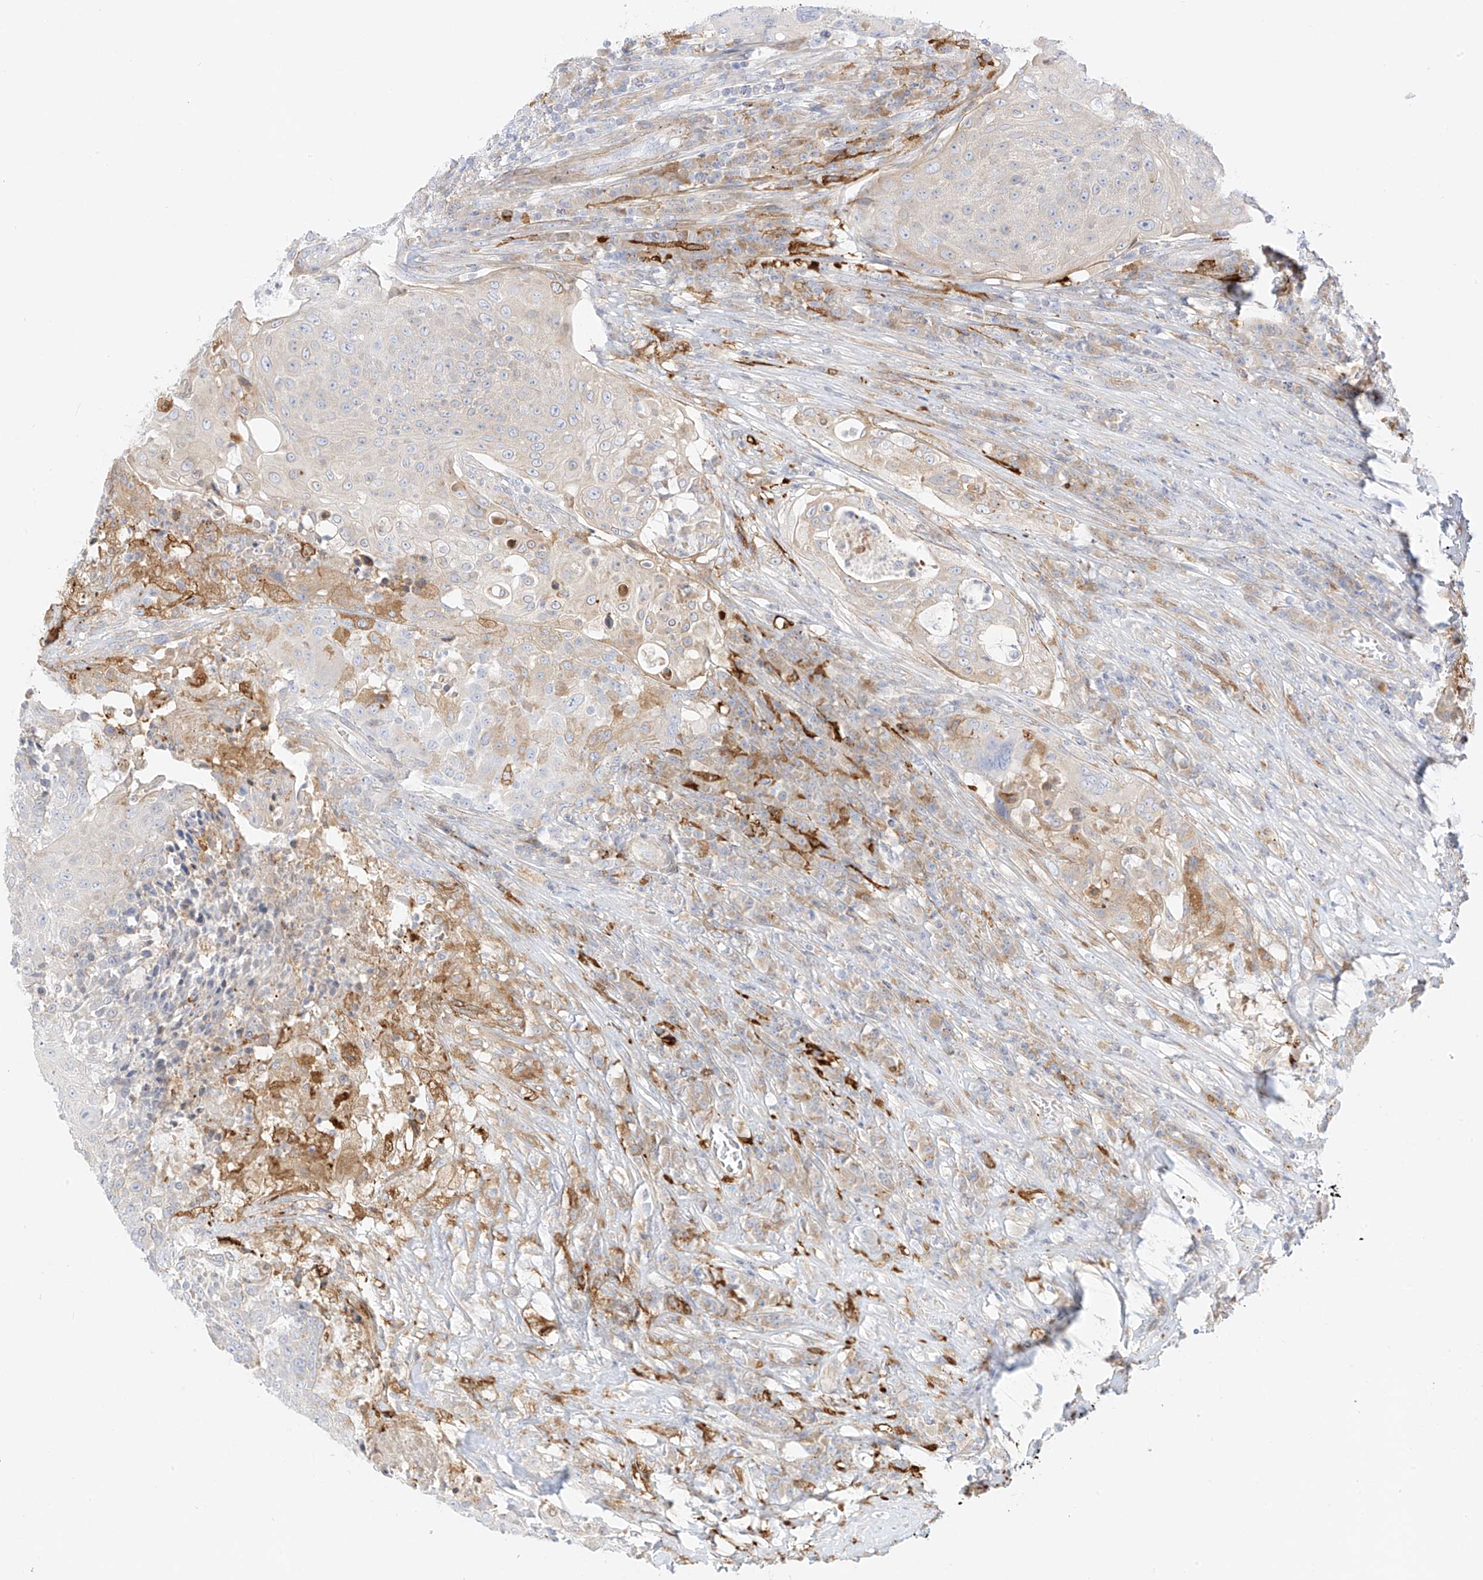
{"staining": {"intensity": "weak", "quantity": "<25%", "location": "cytoplasmic/membranous"}, "tissue": "urothelial cancer", "cell_type": "Tumor cells", "image_type": "cancer", "snomed": [{"axis": "morphology", "description": "Urothelial carcinoma, High grade"}, {"axis": "topography", "description": "Urinary bladder"}], "caption": "Urothelial cancer was stained to show a protein in brown. There is no significant expression in tumor cells.", "gene": "PCYOX1", "patient": {"sex": "female", "age": 63}}